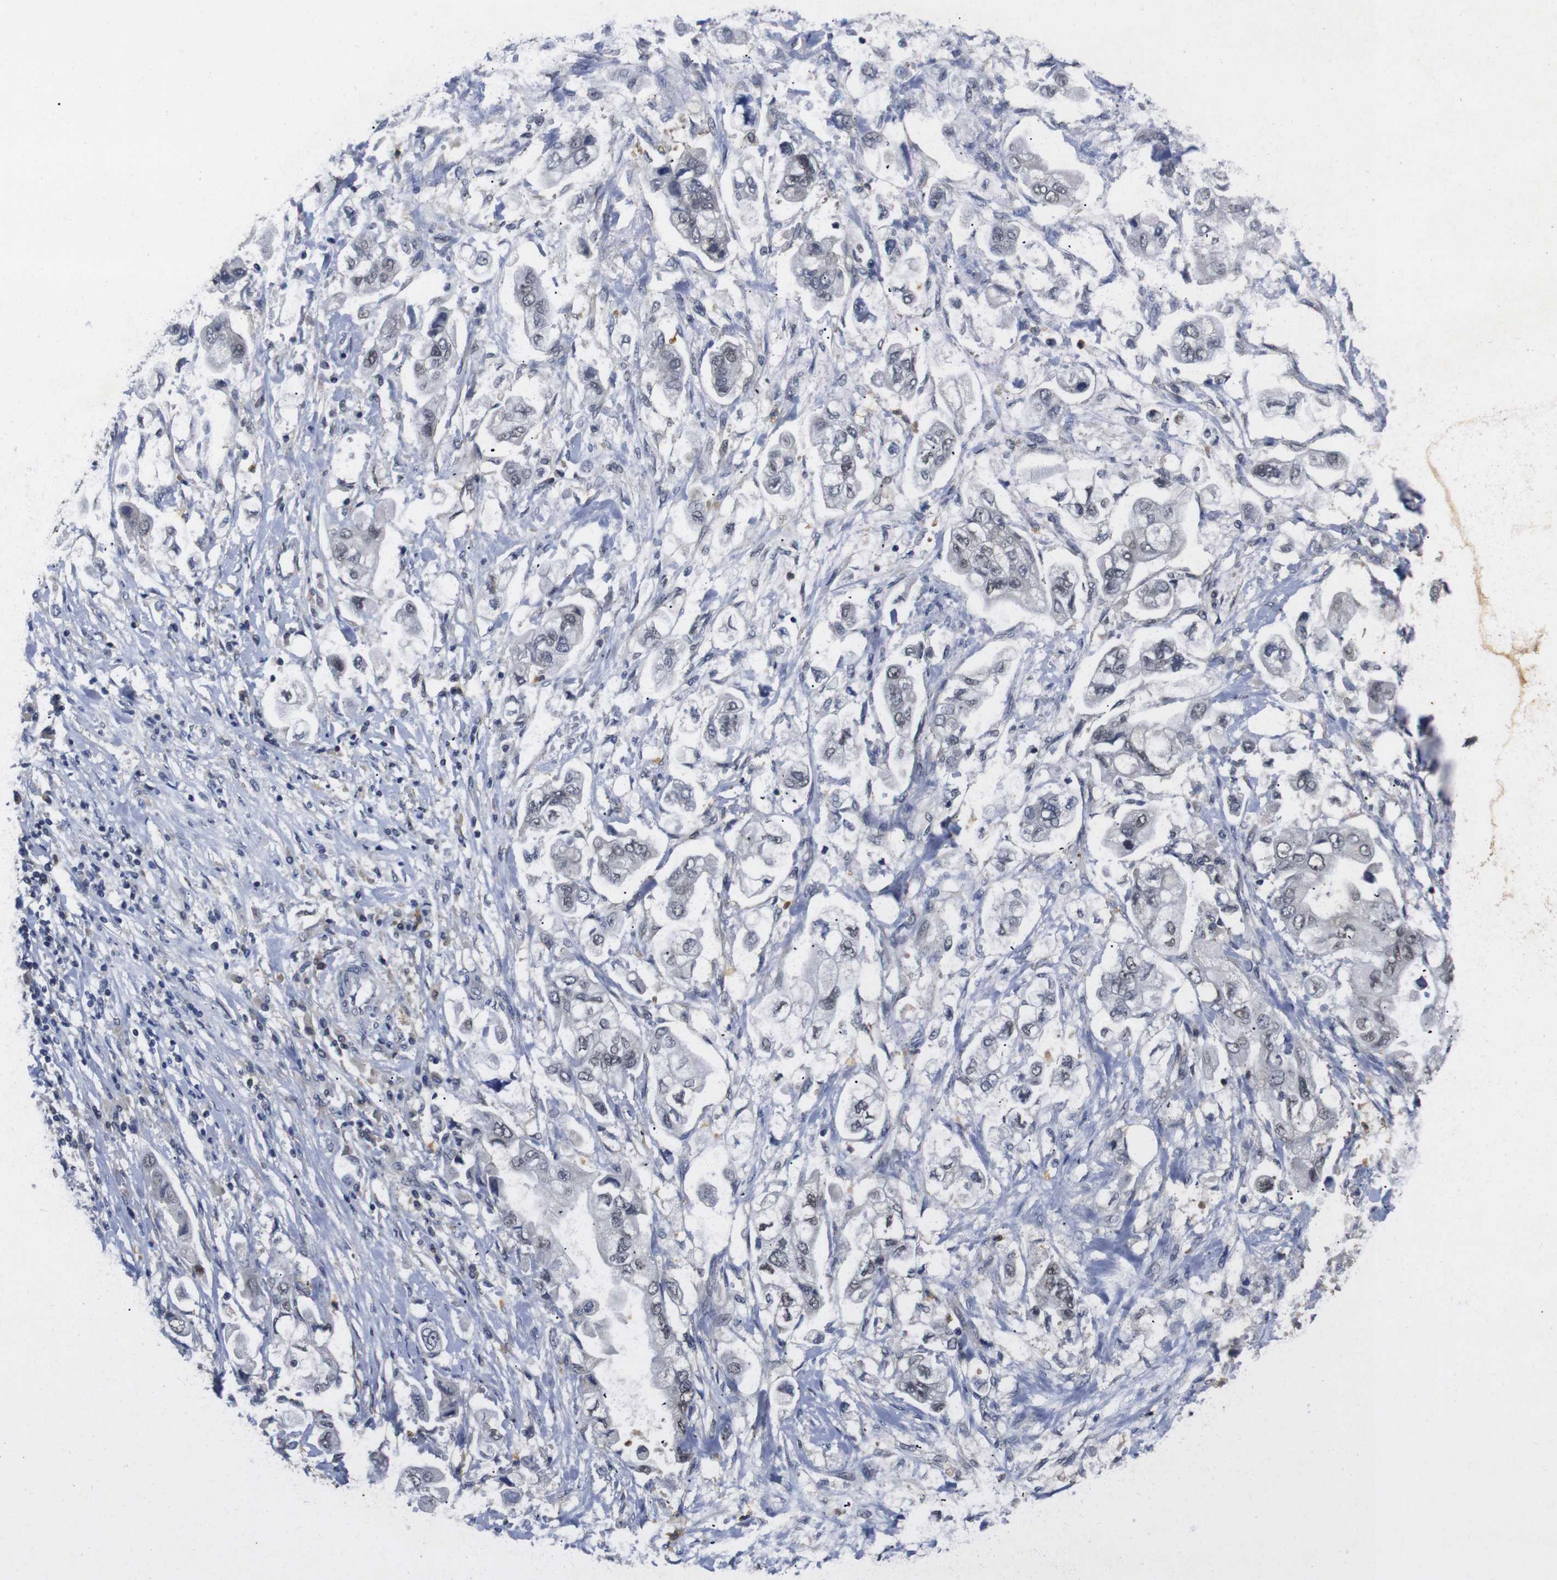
{"staining": {"intensity": "weak", "quantity": "<25%", "location": "nuclear"}, "tissue": "stomach cancer", "cell_type": "Tumor cells", "image_type": "cancer", "snomed": [{"axis": "morphology", "description": "Adenocarcinoma, NOS"}, {"axis": "topography", "description": "Stomach"}], "caption": "An IHC micrograph of stomach cancer (adenocarcinoma) is shown. There is no staining in tumor cells of stomach cancer (adenocarcinoma).", "gene": "FNTA", "patient": {"sex": "male", "age": 62}}